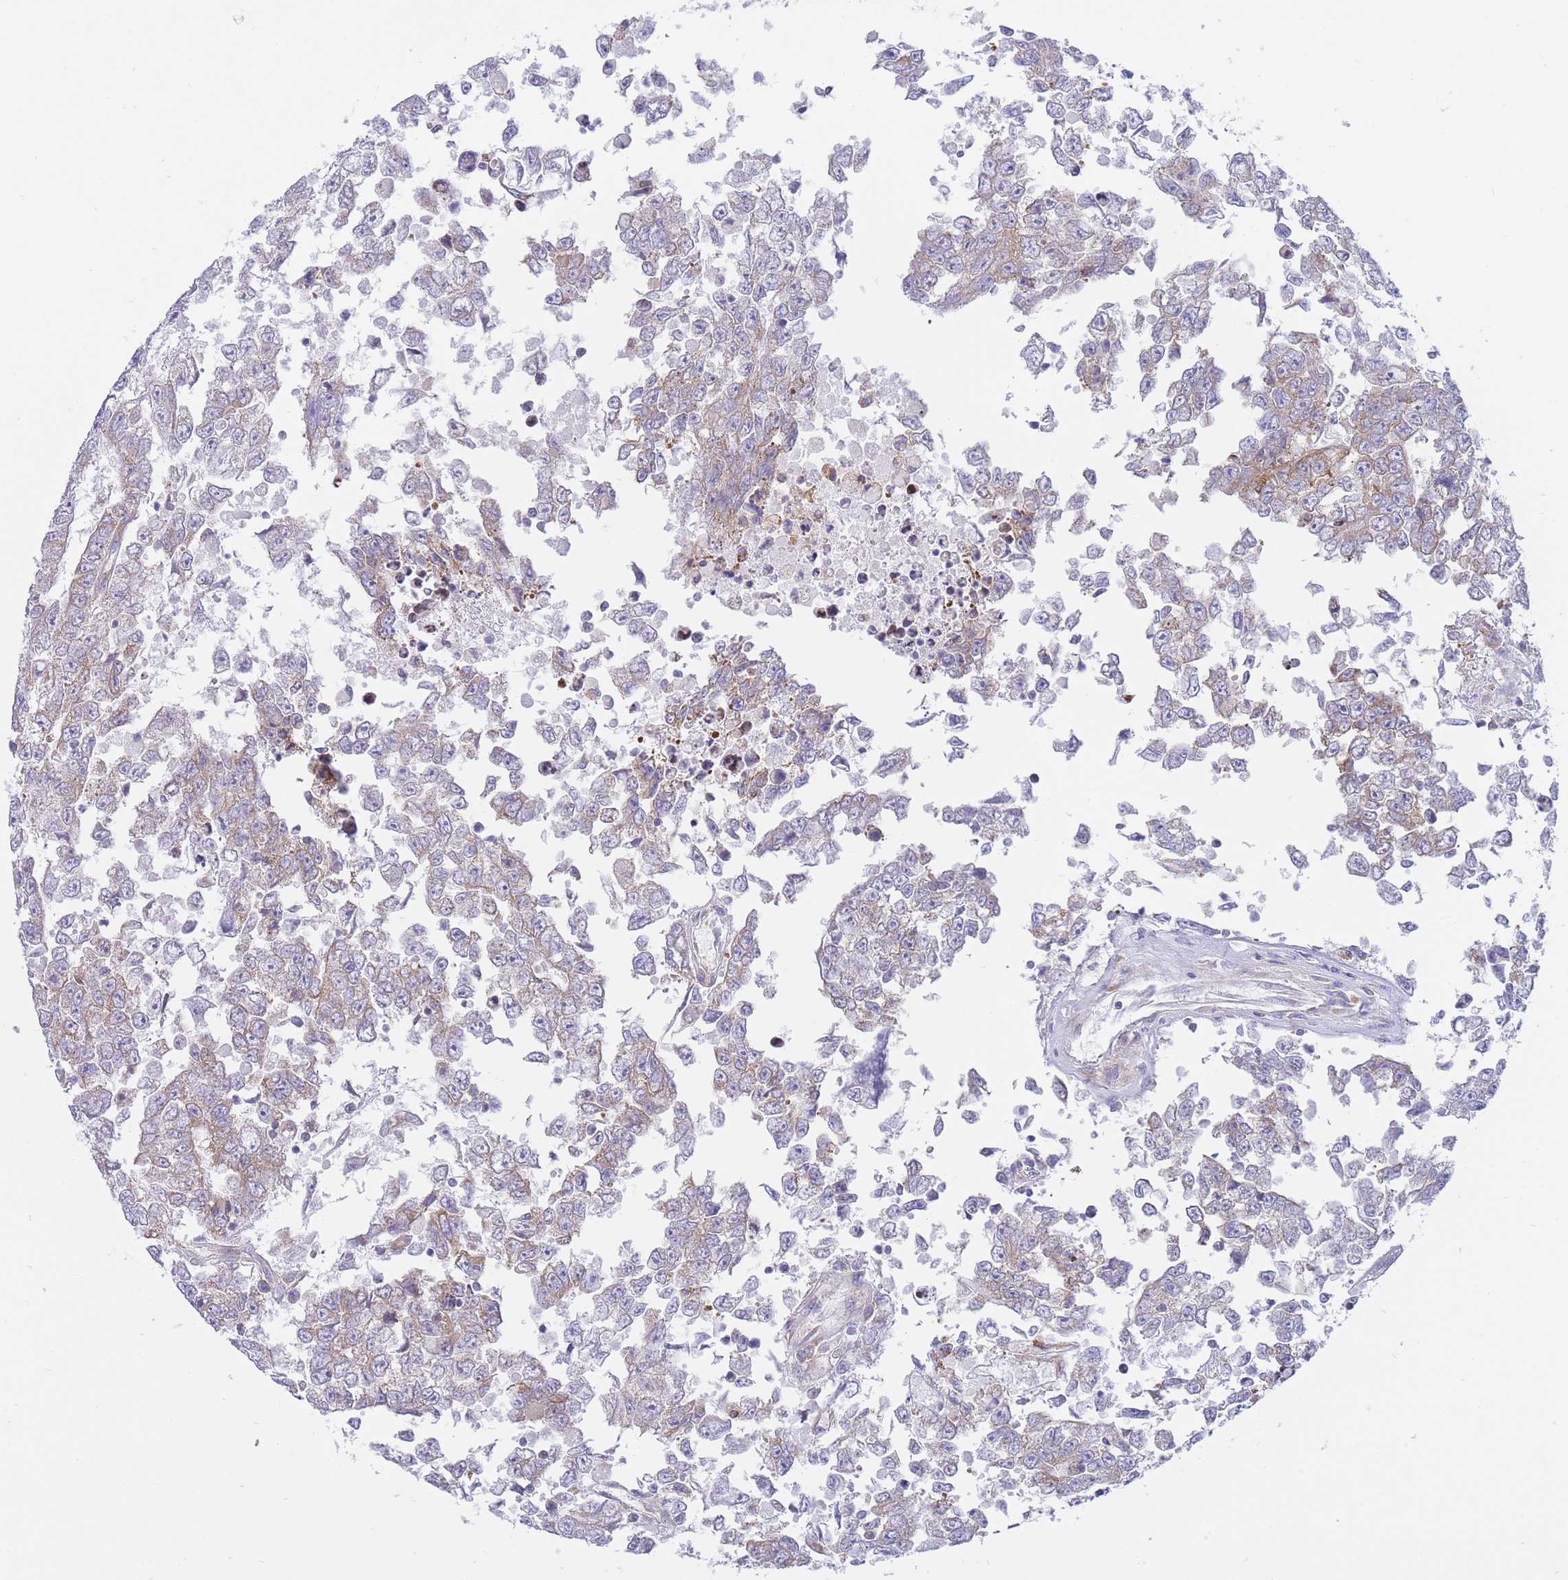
{"staining": {"intensity": "negative", "quantity": "none", "location": "none"}, "tissue": "testis cancer", "cell_type": "Tumor cells", "image_type": "cancer", "snomed": [{"axis": "morphology", "description": "Carcinoma, Embryonal, NOS"}, {"axis": "topography", "description": "Testis"}], "caption": "Immunohistochemical staining of embryonal carcinoma (testis) demonstrates no significant positivity in tumor cells.", "gene": "SH2B2", "patient": {"sex": "male", "age": 25}}